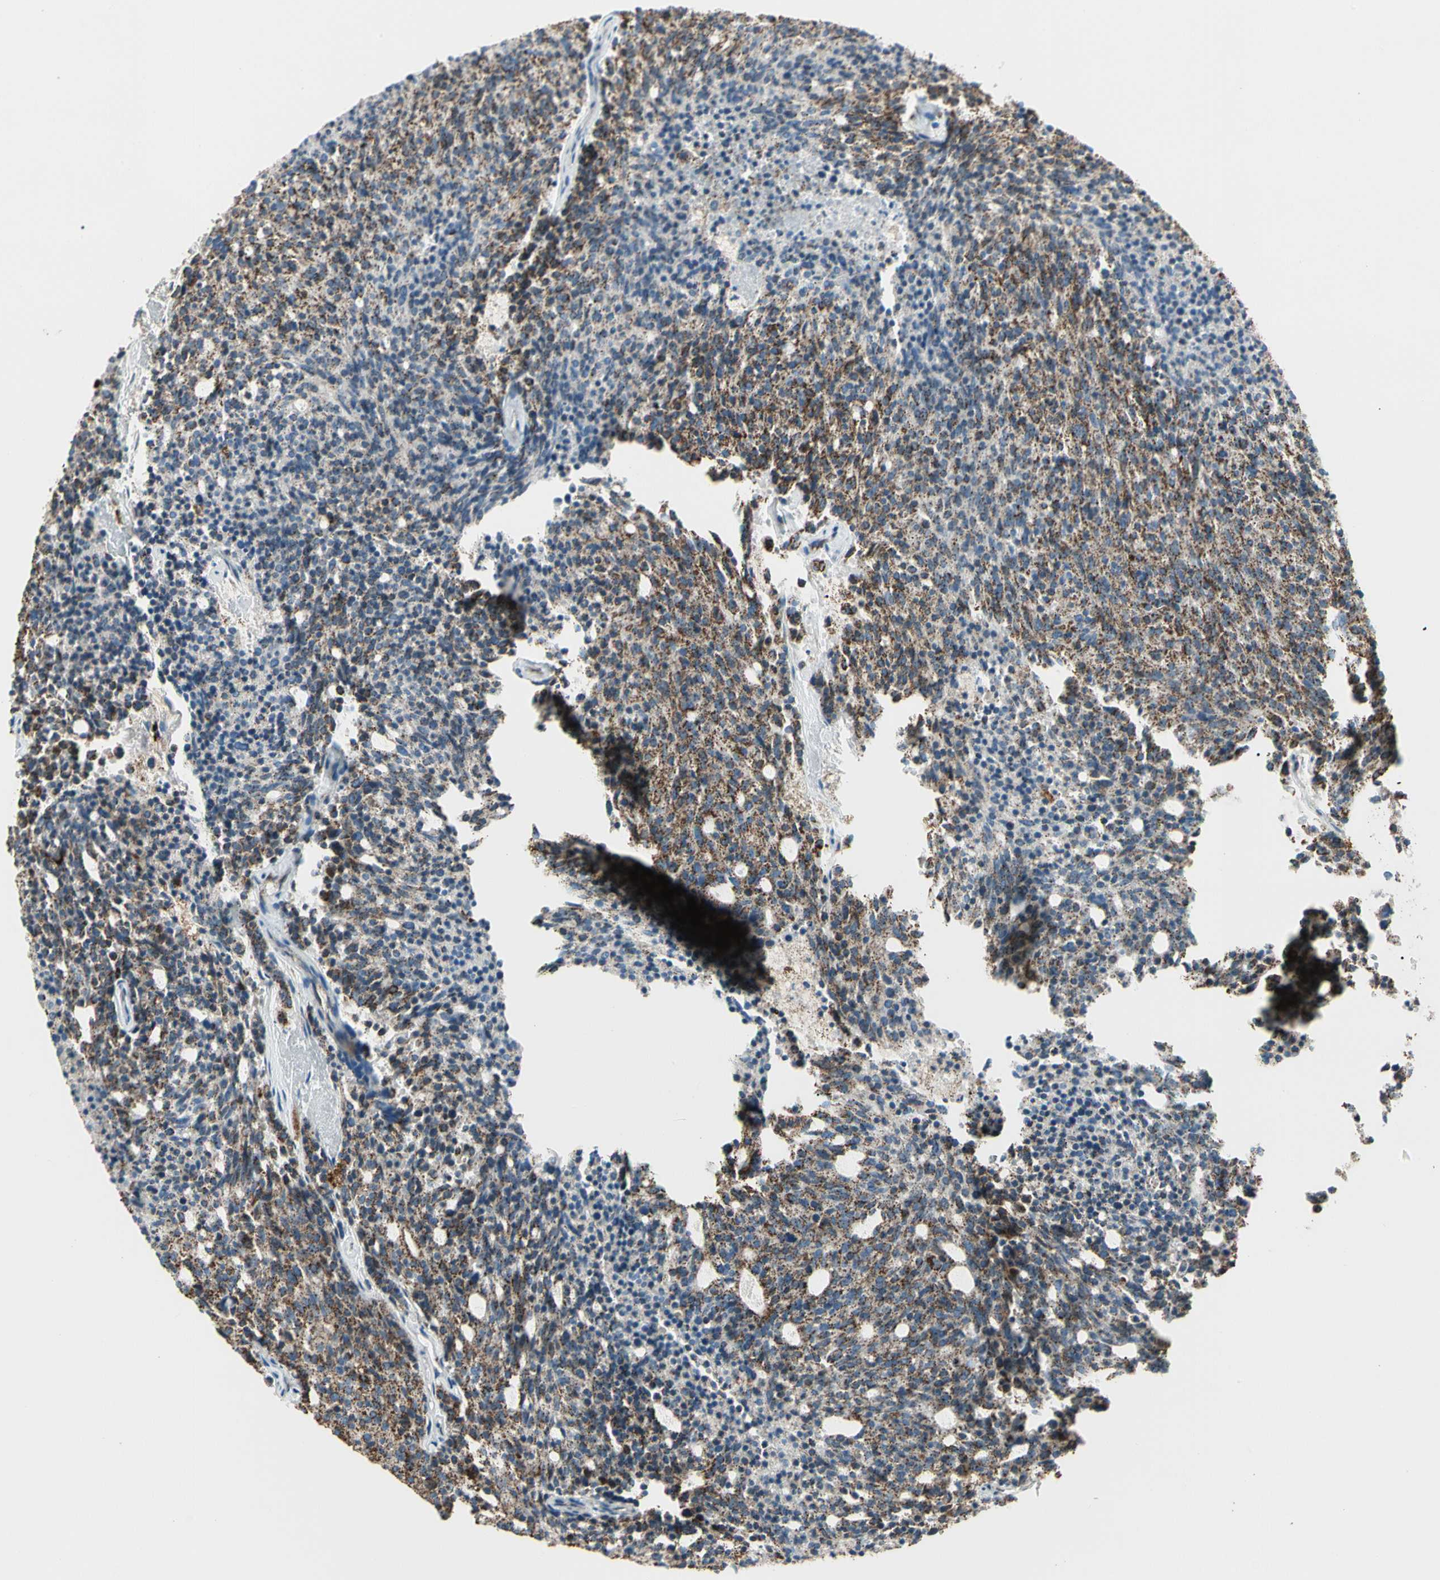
{"staining": {"intensity": "moderate", "quantity": "25%-75%", "location": "cytoplasmic/membranous"}, "tissue": "carcinoid", "cell_type": "Tumor cells", "image_type": "cancer", "snomed": [{"axis": "morphology", "description": "Carcinoid, malignant, NOS"}, {"axis": "topography", "description": "Pancreas"}], "caption": "Carcinoid (malignant) stained with a protein marker shows moderate staining in tumor cells.", "gene": "ME2", "patient": {"sex": "female", "age": 54}}